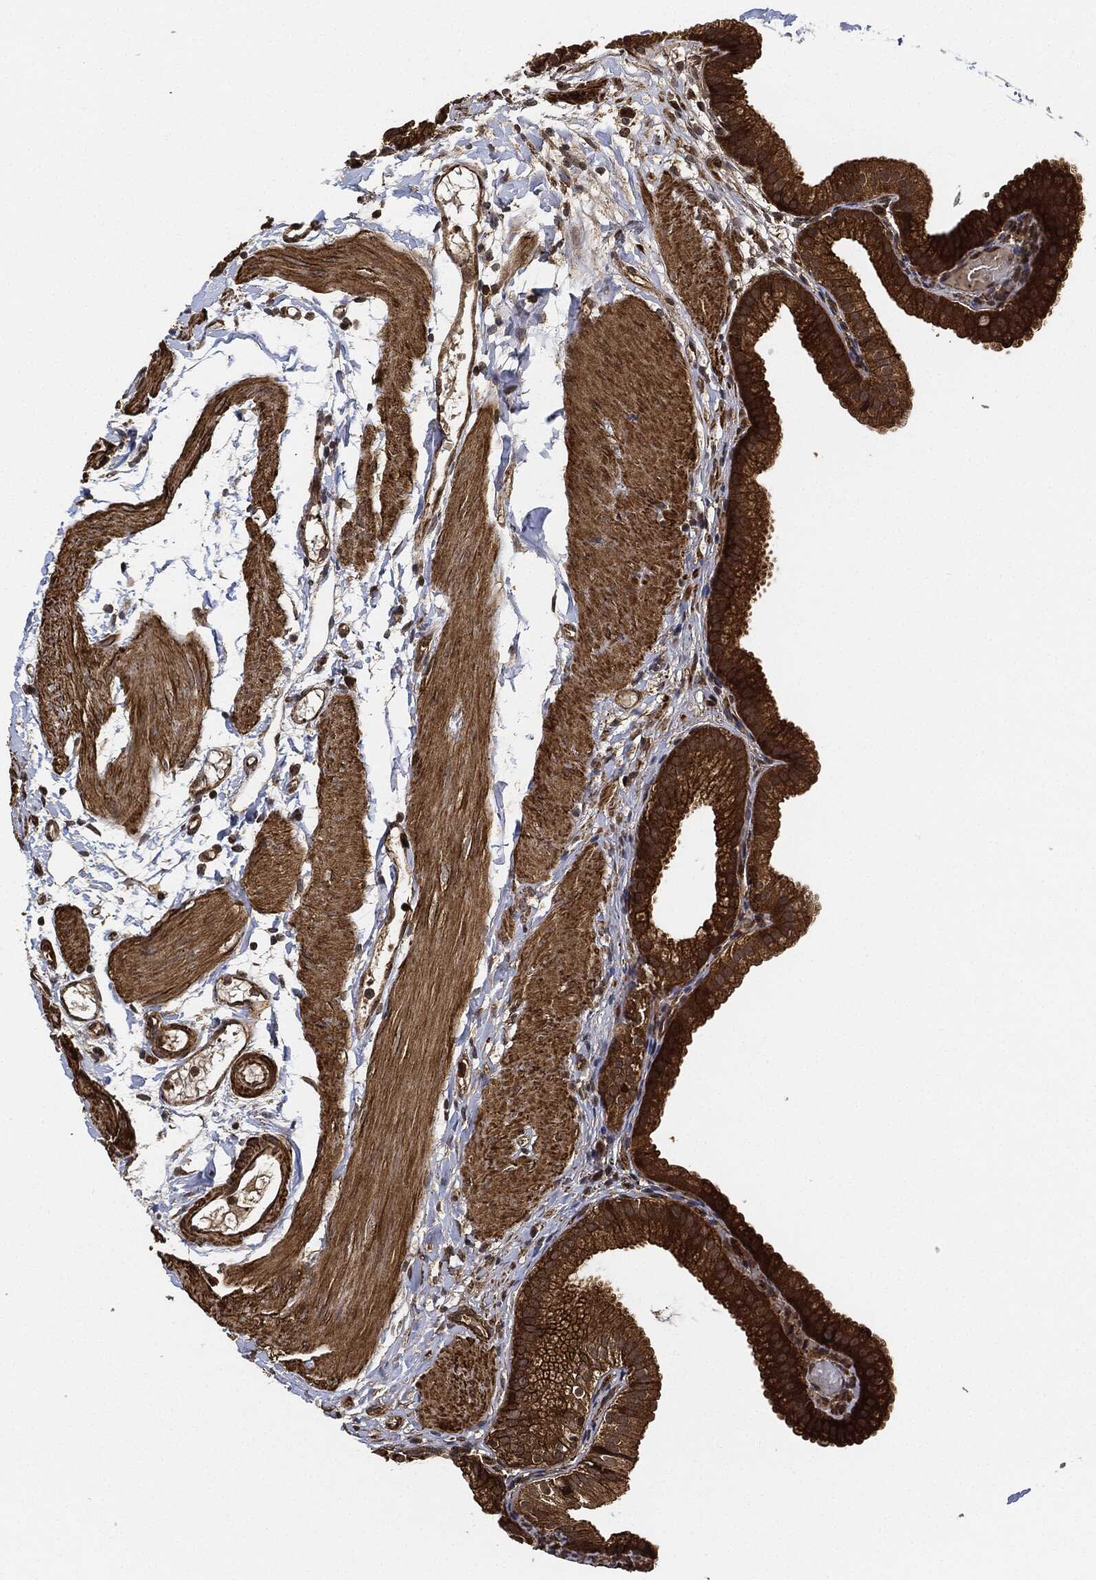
{"staining": {"intensity": "strong", "quantity": ">75%", "location": "cytoplasmic/membranous"}, "tissue": "gallbladder", "cell_type": "Glandular cells", "image_type": "normal", "snomed": [{"axis": "morphology", "description": "Normal tissue, NOS"}, {"axis": "topography", "description": "Gallbladder"}, {"axis": "topography", "description": "Peripheral nerve tissue"}], "caption": "High-magnification brightfield microscopy of normal gallbladder stained with DAB (brown) and counterstained with hematoxylin (blue). glandular cells exhibit strong cytoplasmic/membranous positivity is present in approximately>75% of cells.", "gene": "CEP290", "patient": {"sex": "female", "age": 45}}